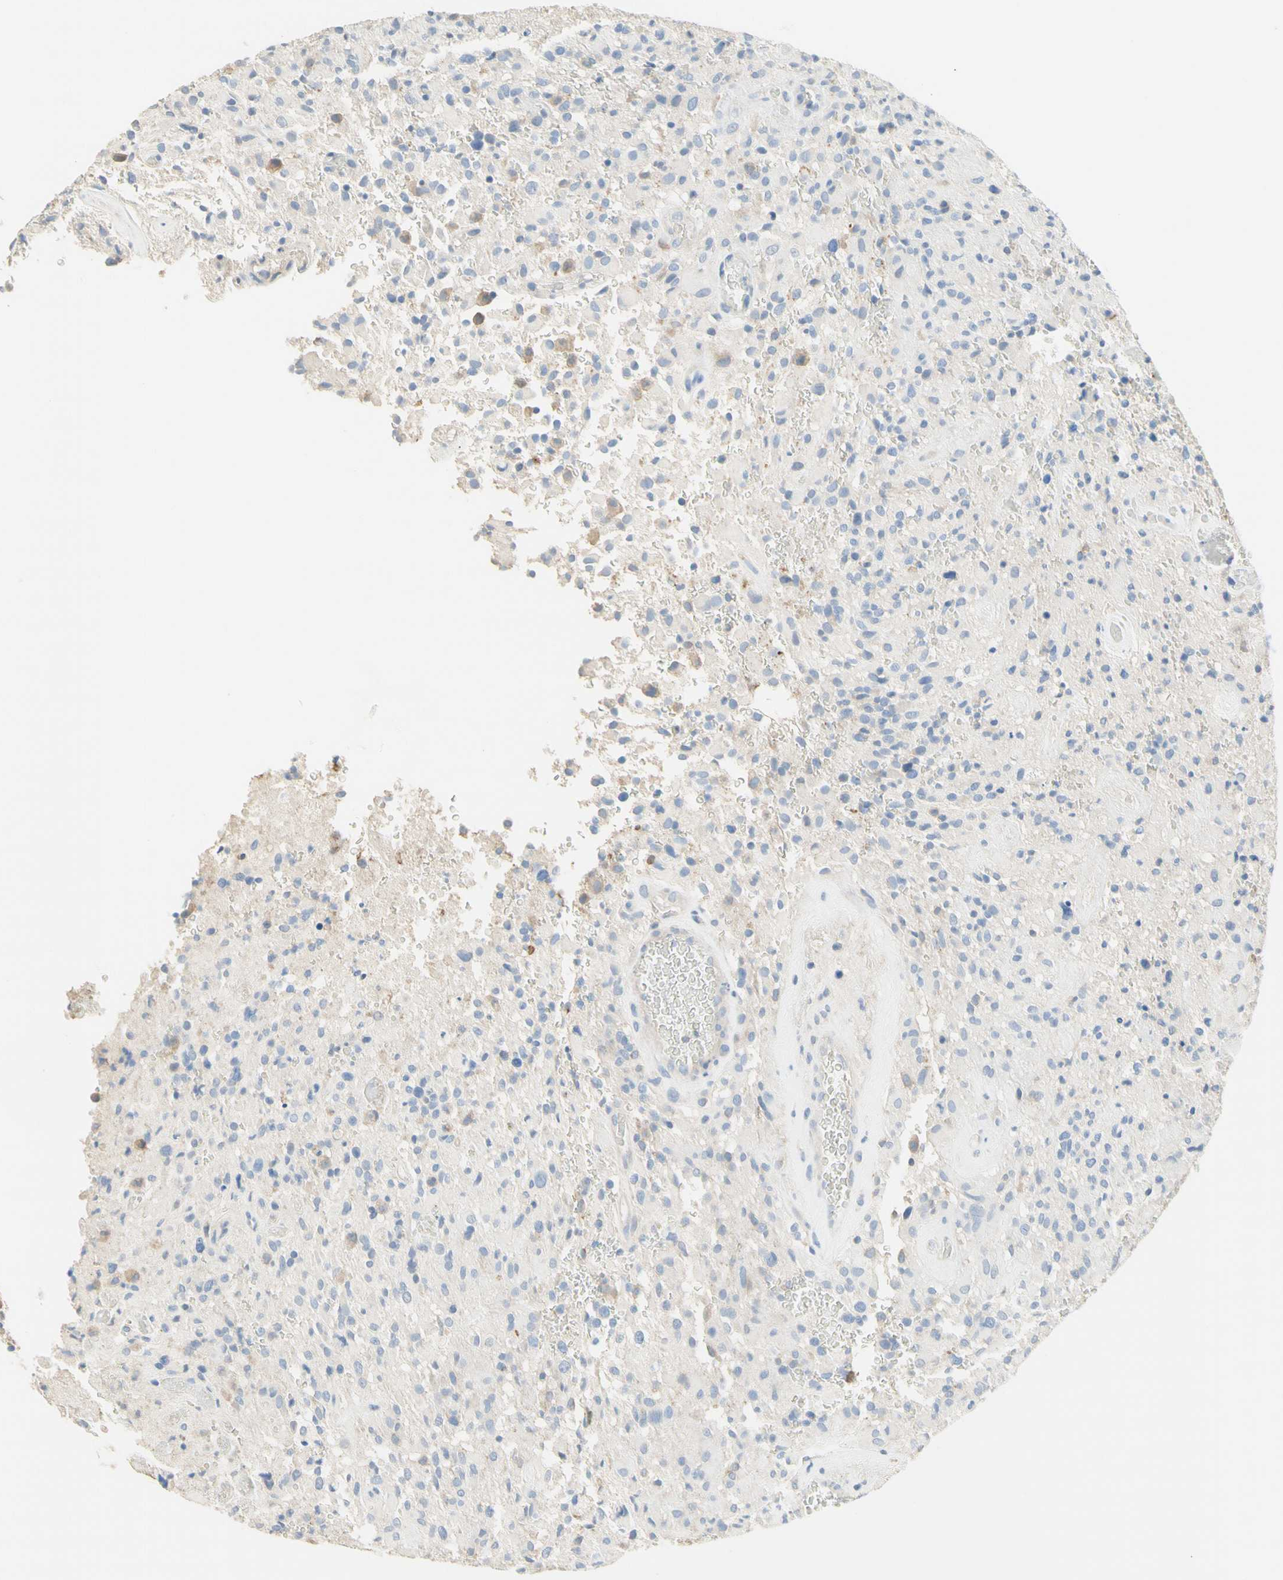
{"staining": {"intensity": "moderate", "quantity": "<25%", "location": "cytoplasmic/membranous"}, "tissue": "glioma", "cell_type": "Tumor cells", "image_type": "cancer", "snomed": [{"axis": "morphology", "description": "Glioma, malignant, High grade"}, {"axis": "topography", "description": "Brain"}], "caption": "Malignant glioma (high-grade) was stained to show a protein in brown. There is low levels of moderate cytoplasmic/membranous staining in approximately <25% of tumor cells. Nuclei are stained in blue.", "gene": "NECTIN4", "patient": {"sex": "male", "age": 71}}